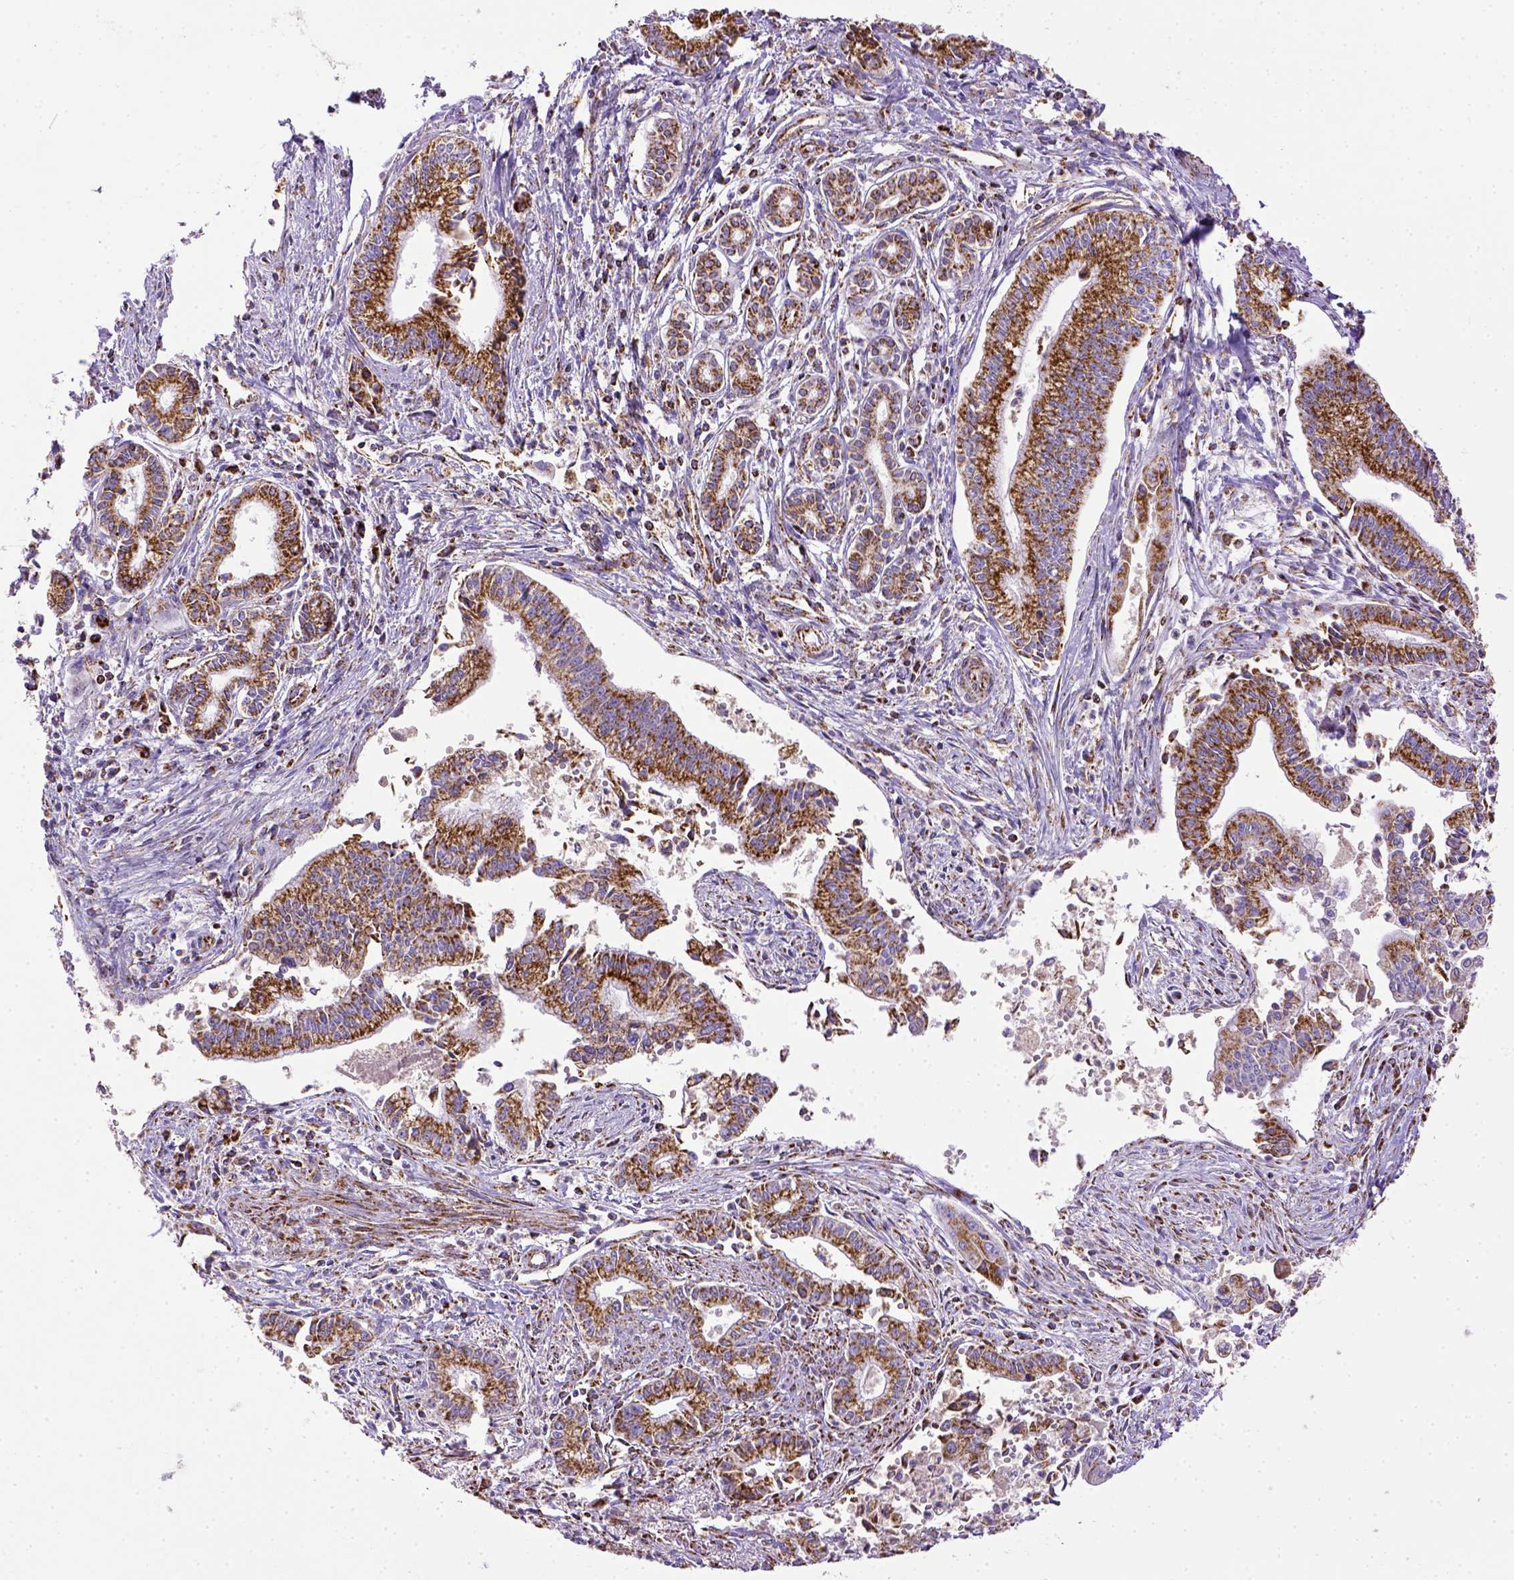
{"staining": {"intensity": "strong", "quantity": ">75%", "location": "cytoplasmic/membranous"}, "tissue": "pancreatic cancer", "cell_type": "Tumor cells", "image_type": "cancer", "snomed": [{"axis": "morphology", "description": "Adenocarcinoma, NOS"}, {"axis": "topography", "description": "Pancreas"}], "caption": "IHC of human pancreatic cancer (adenocarcinoma) demonstrates high levels of strong cytoplasmic/membranous positivity in approximately >75% of tumor cells.", "gene": "MT-CO1", "patient": {"sex": "female", "age": 65}}